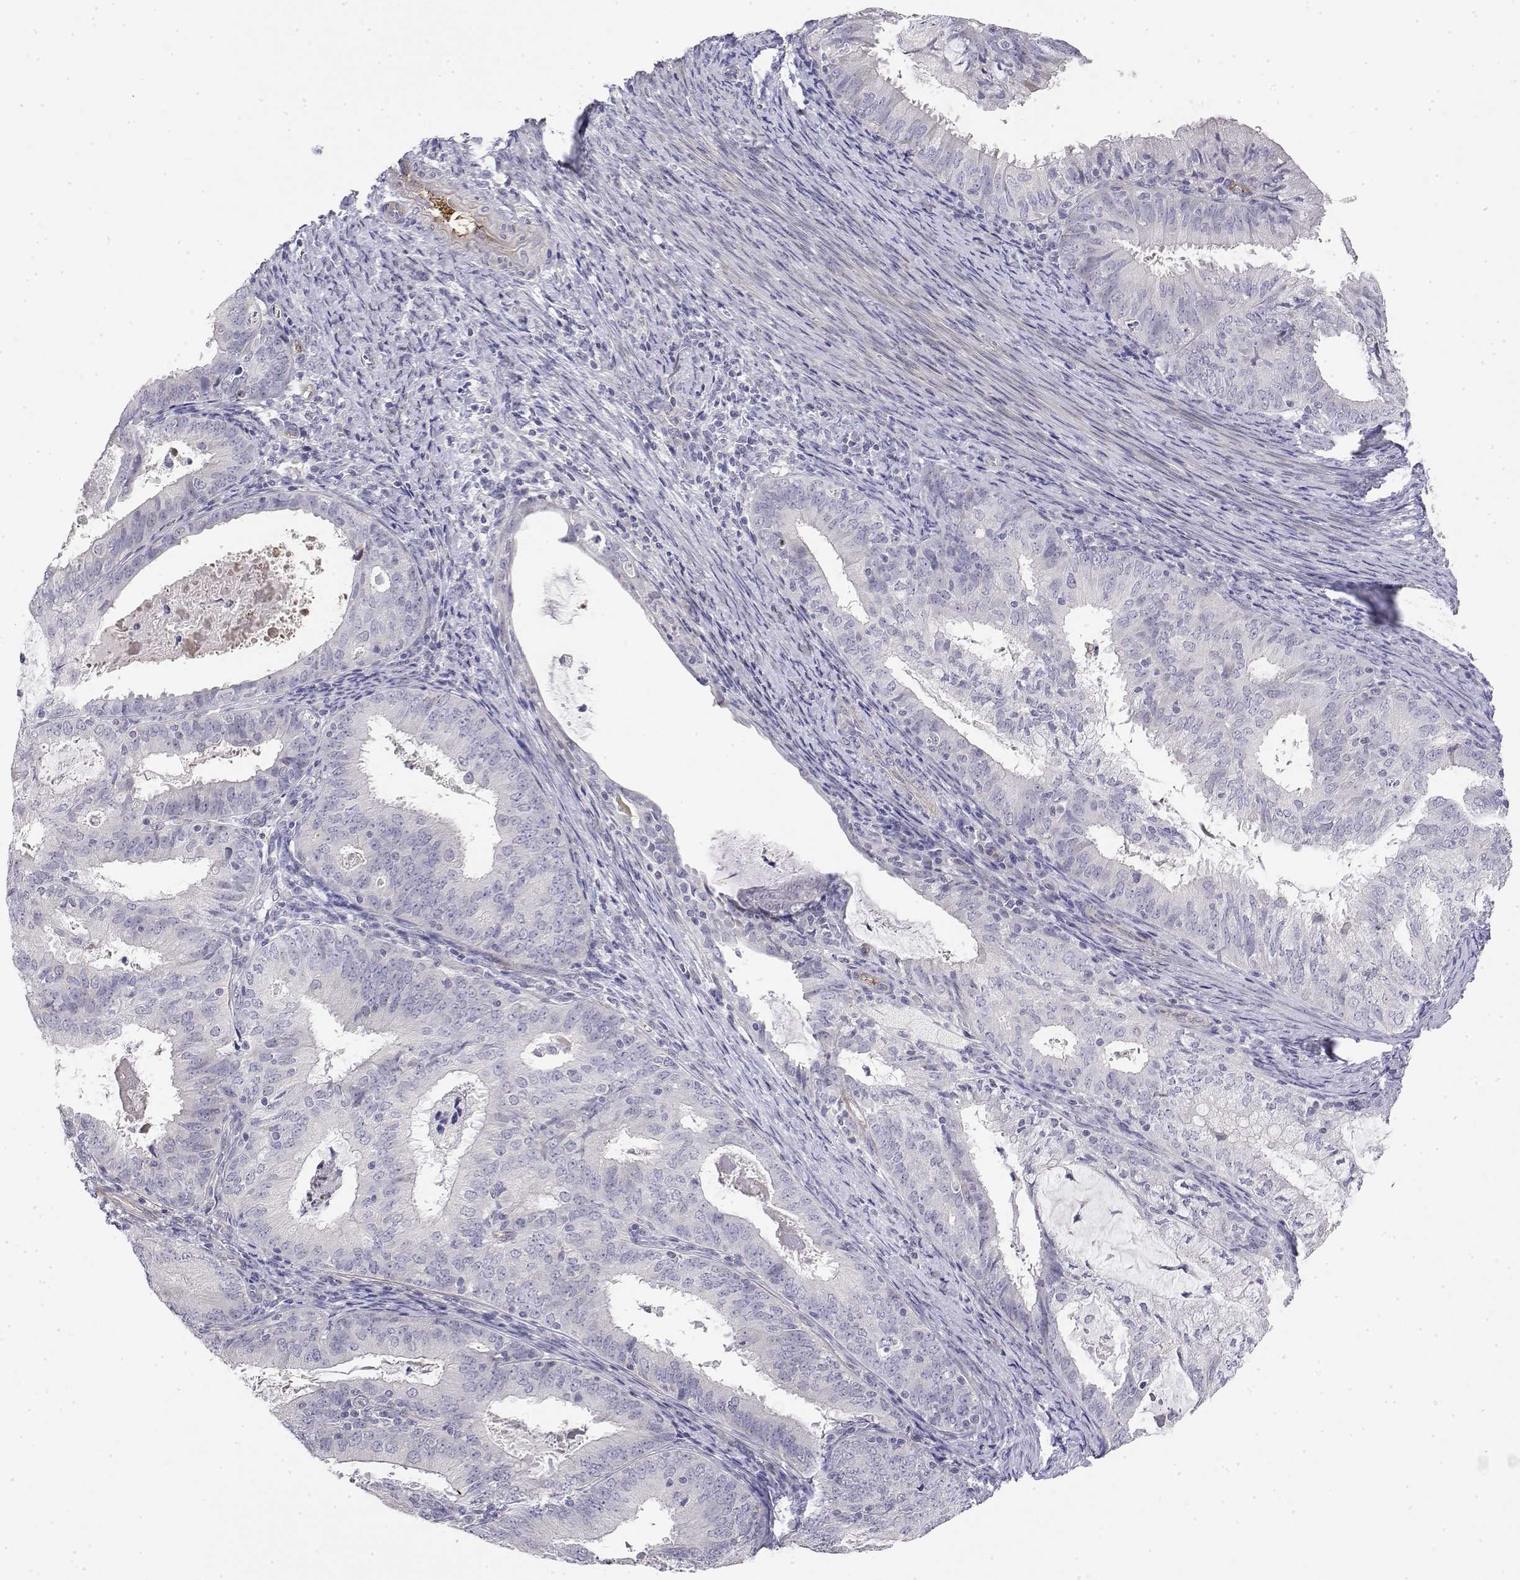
{"staining": {"intensity": "negative", "quantity": "none", "location": "none"}, "tissue": "endometrial cancer", "cell_type": "Tumor cells", "image_type": "cancer", "snomed": [{"axis": "morphology", "description": "Adenocarcinoma, NOS"}, {"axis": "topography", "description": "Endometrium"}], "caption": "Tumor cells show no significant staining in adenocarcinoma (endometrial). The staining was performed using DAB (3,3'-diaminobenzidine) to visualize the protein expression in brown, while the nuclei were stained in blue with hematoxylin (Magnification: 20x).", "gene": "GGACT", "patient": {"sex": "female", "age": 57}}